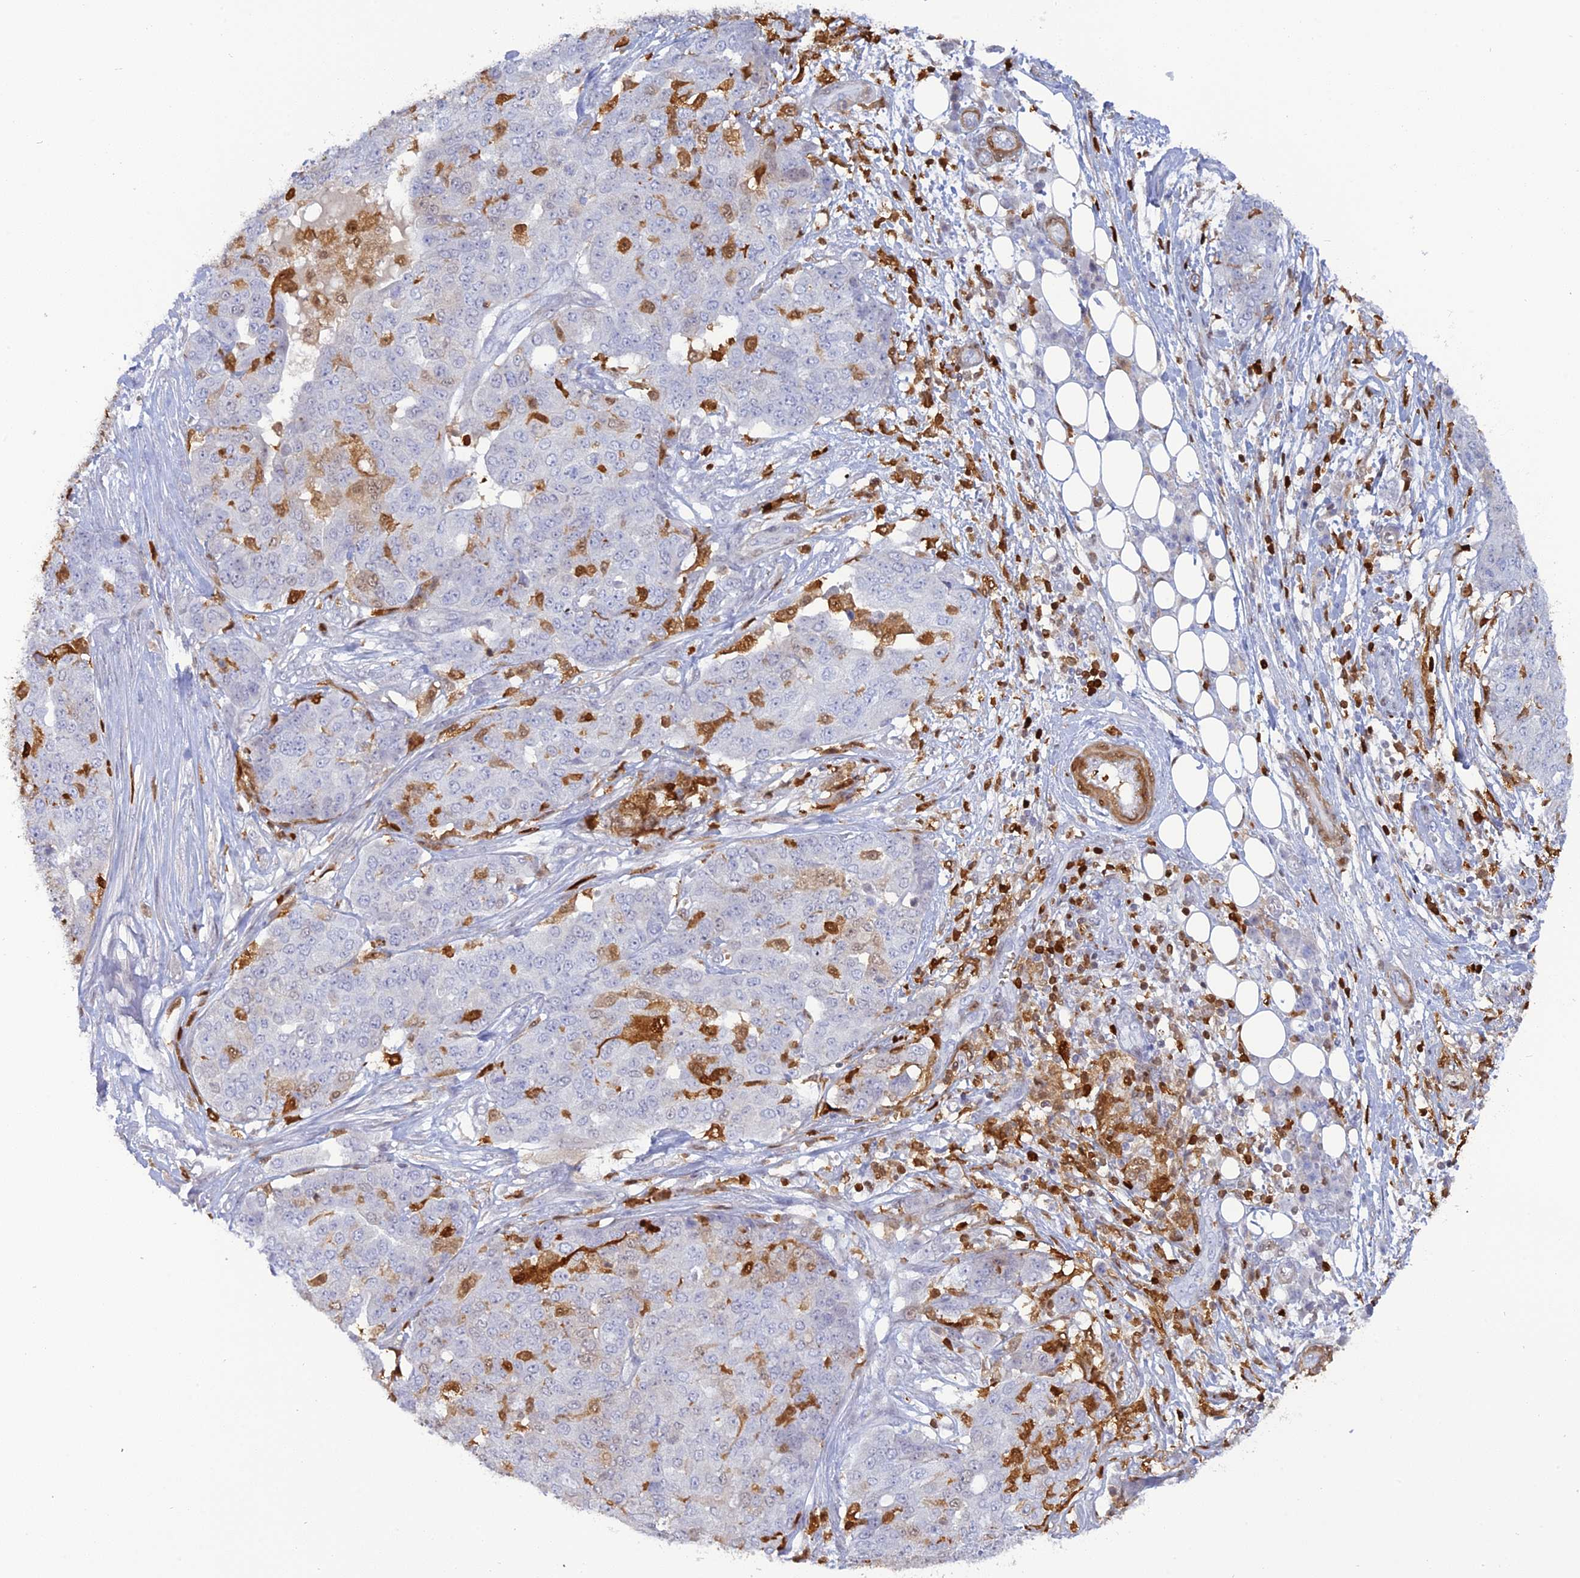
{"staining": {"intensity": "negative", "quantity": "none", "location": "none"}, "tissue": "ovarian cancer", "cell_type": "Tumor cells", "image_type": "cancer", "snomed": [{"axis": "morphology", "description": "Cystadenocarcinoma, serous, NOS"}, {"axis": "topography", "description": "Soft tissue"}, {"axis": "topography", "description": "Ovary"}], "caption": "IHC of human ovarian serous cystadenocarcinoma shows no staining in tumor cells.", "gene": "PGBD4", "patient": {"sex": "female", "age": 57}}